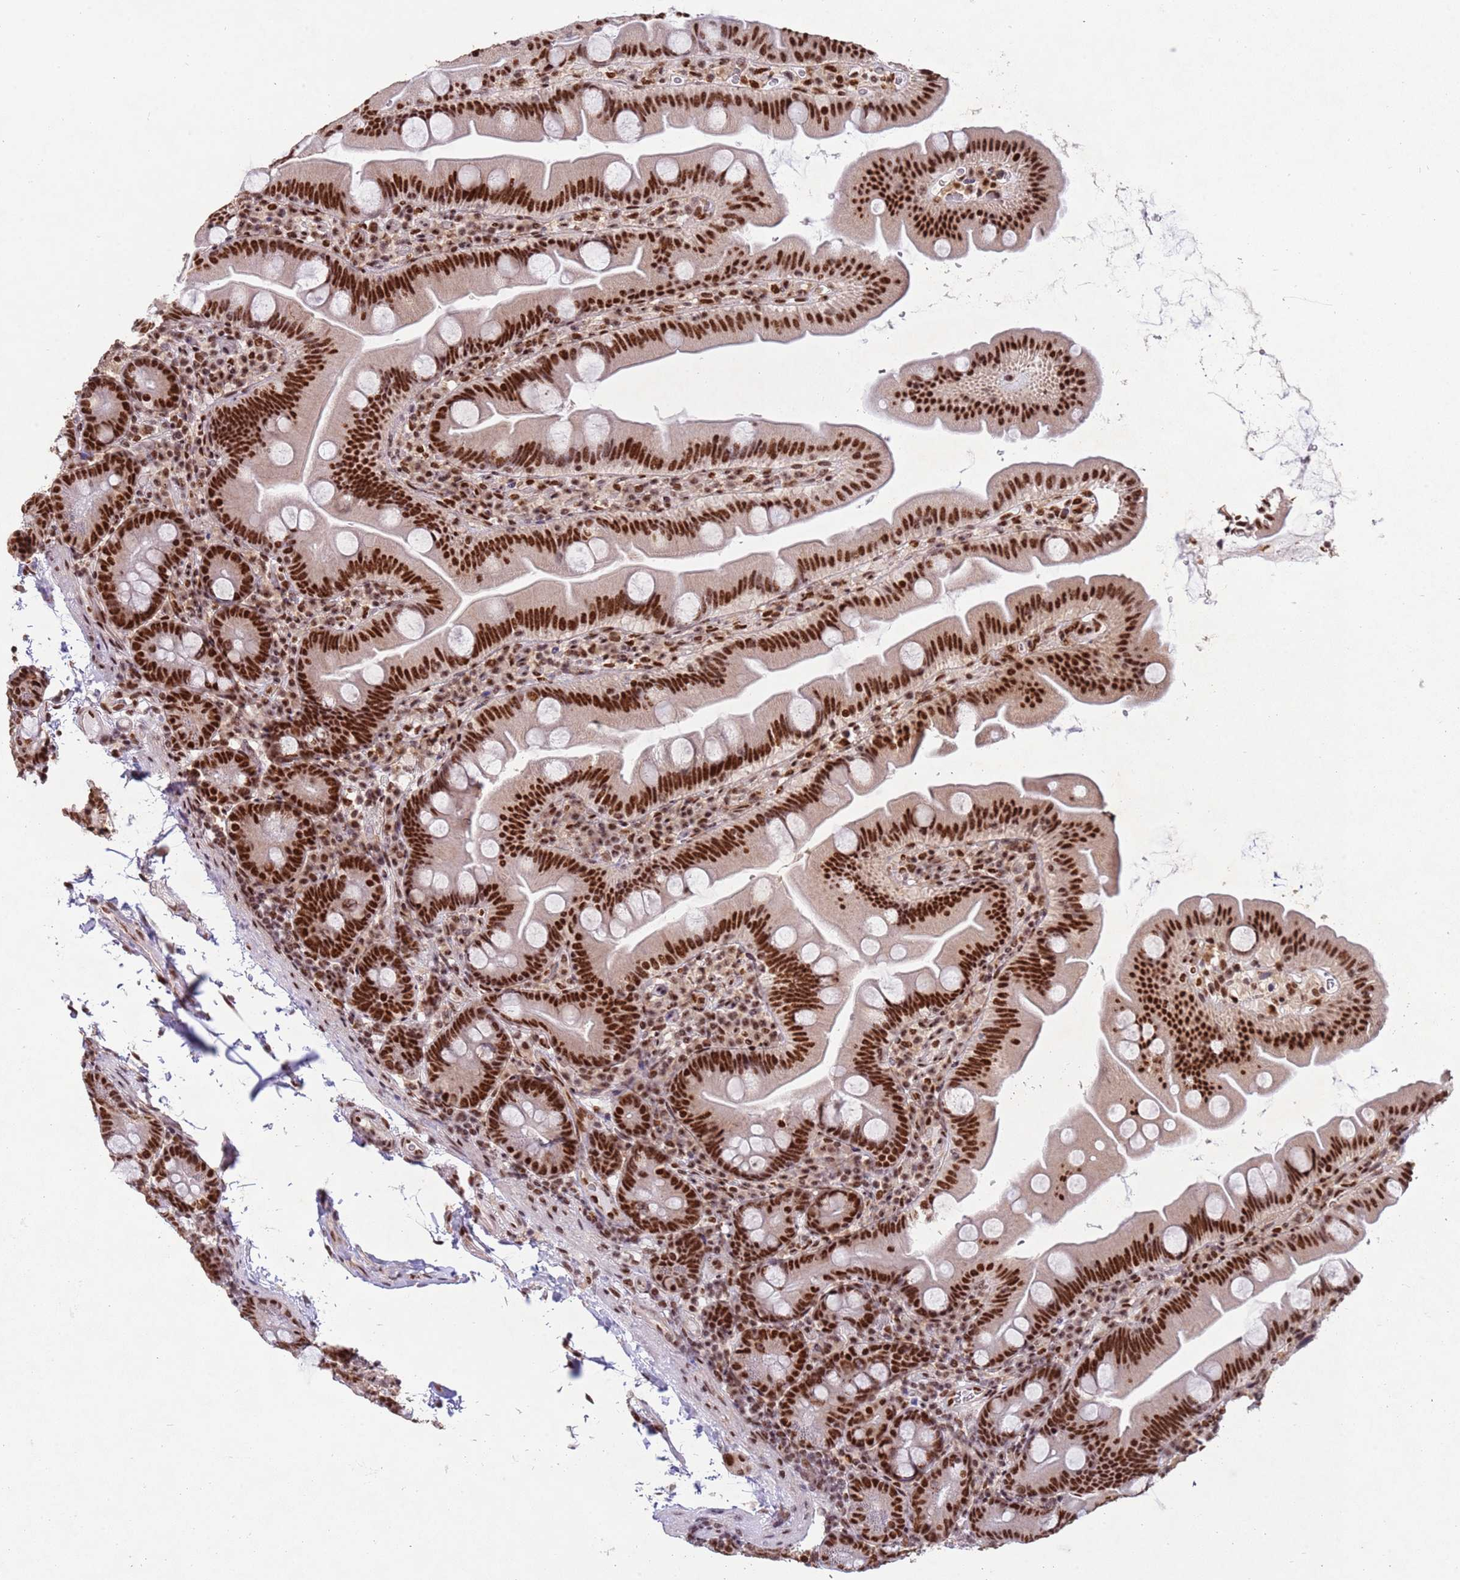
{"staining": {"intensity": "strong", "quantity": ">75%", "location": "nuclear"}, "tissue": "small intestine", "cell_type": "Glandular cells", "image_type": "normal", "snomed": [{"axis": "morphology", "description": "Normal tissue, NOS"}, {"axis": "topography", "description": "Small intestine"}], "caption": "Immunohistochemical staining of normal human small intestine shows high levels of strong nuclear staining in approximately >75% of glandular cells. Ihc stains the protein in brown and the nuclei are stained blue.", "gene": "ESF1", "patient": {"sex": "female", "age": 68}}